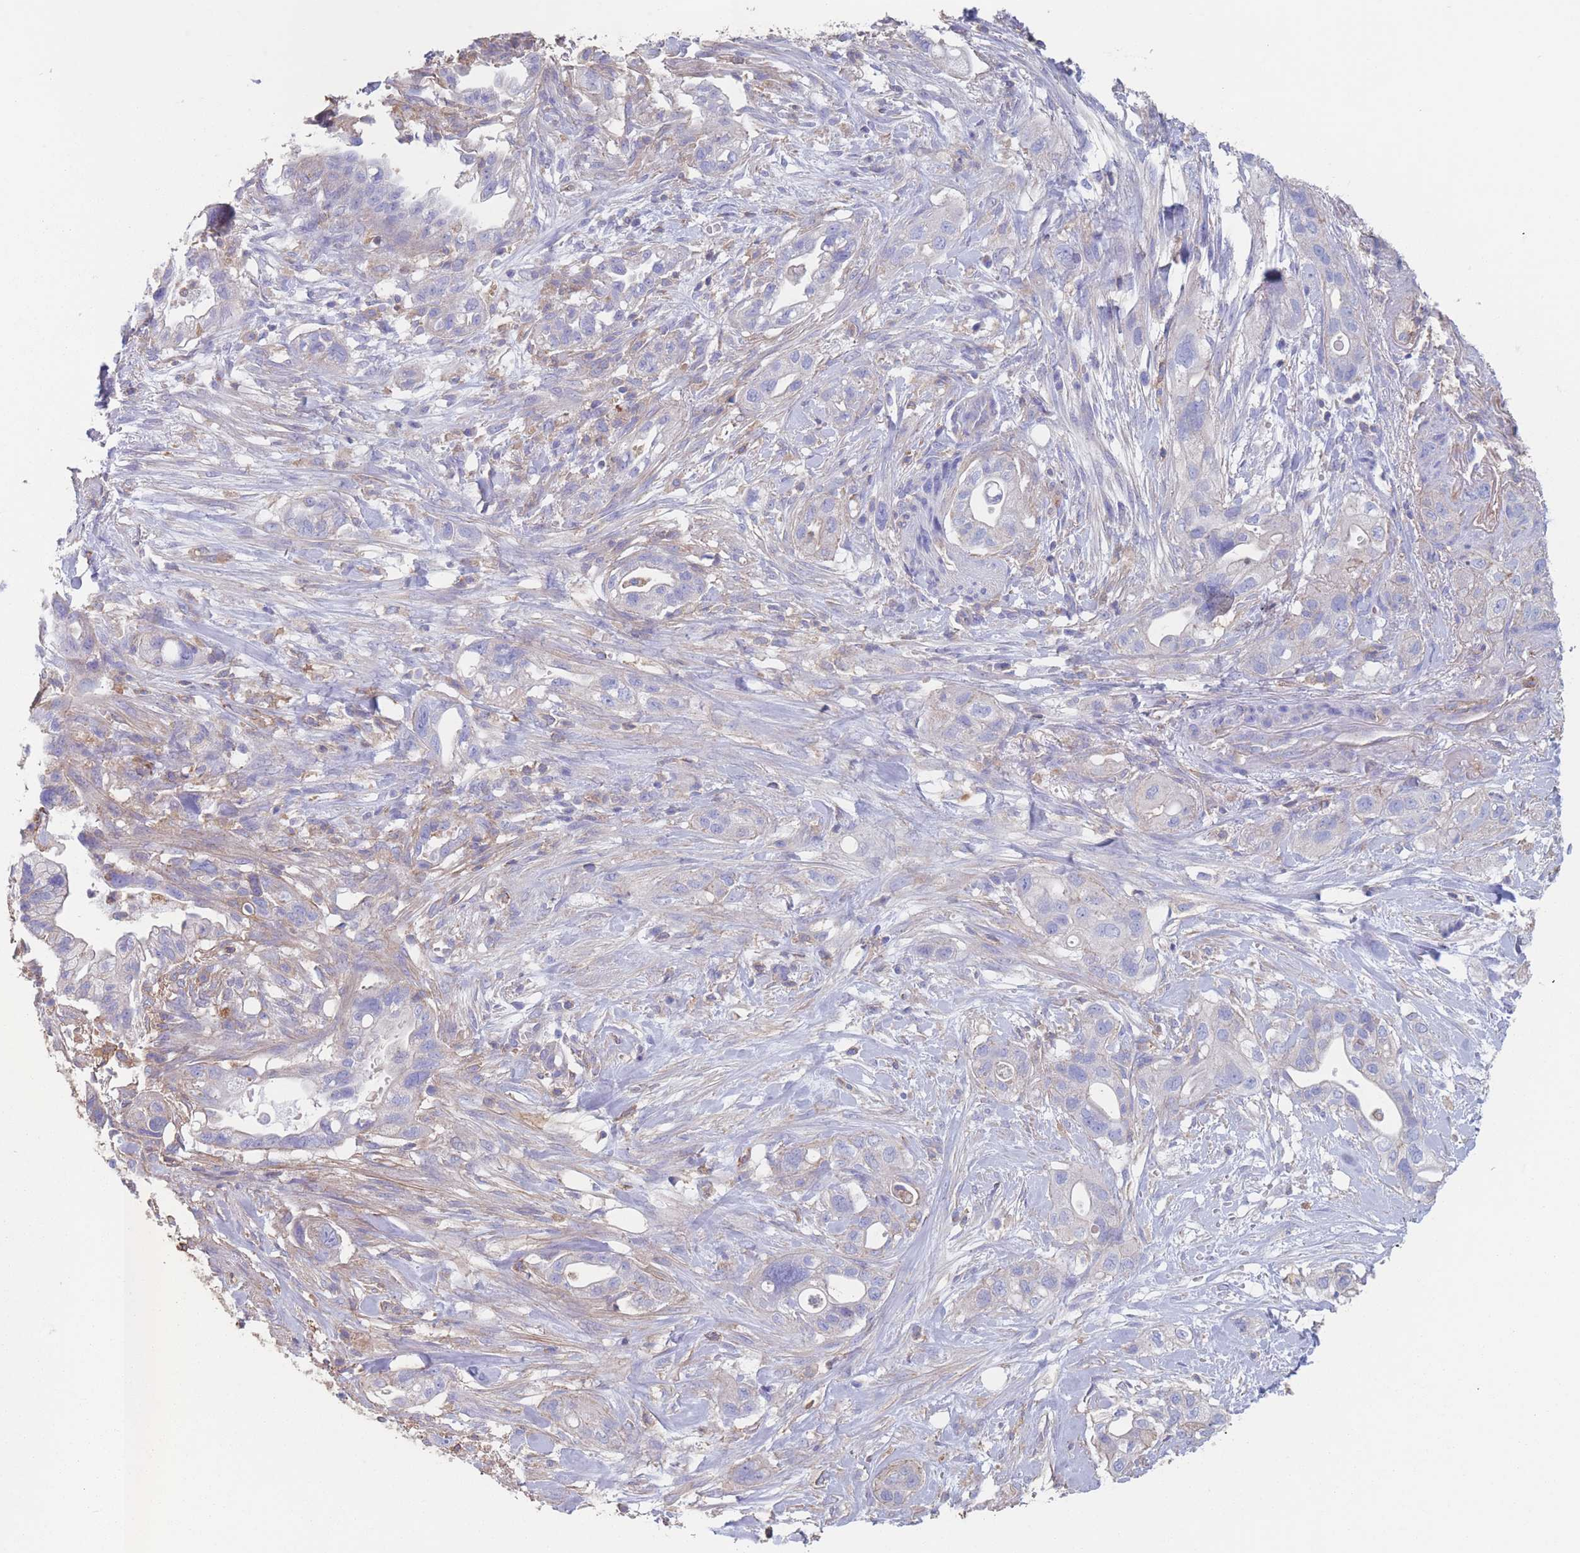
{"staining": {"intensity": "negative", "quantity": "none", "location": "none"}, "tissue": "pancreatic cancer", "cell_type": "Tumor cells", "image_type": "cancer", "snomed": [{"axis": "morphology", "description": "Adenocarcinoma, NOS"}, {"axis": "topography", "description": "Pancreas"}], "caption": "IHC image of neoplastic tissue: human pancreatic adenocarcinoma stained with DAB (3,3'-diaminobenzidine) shows no significant protein expression in tumor cells. Nuclei are stained in blue.", "gene": "ADH1A", "patient": {"sex": "male", "age": 44}}